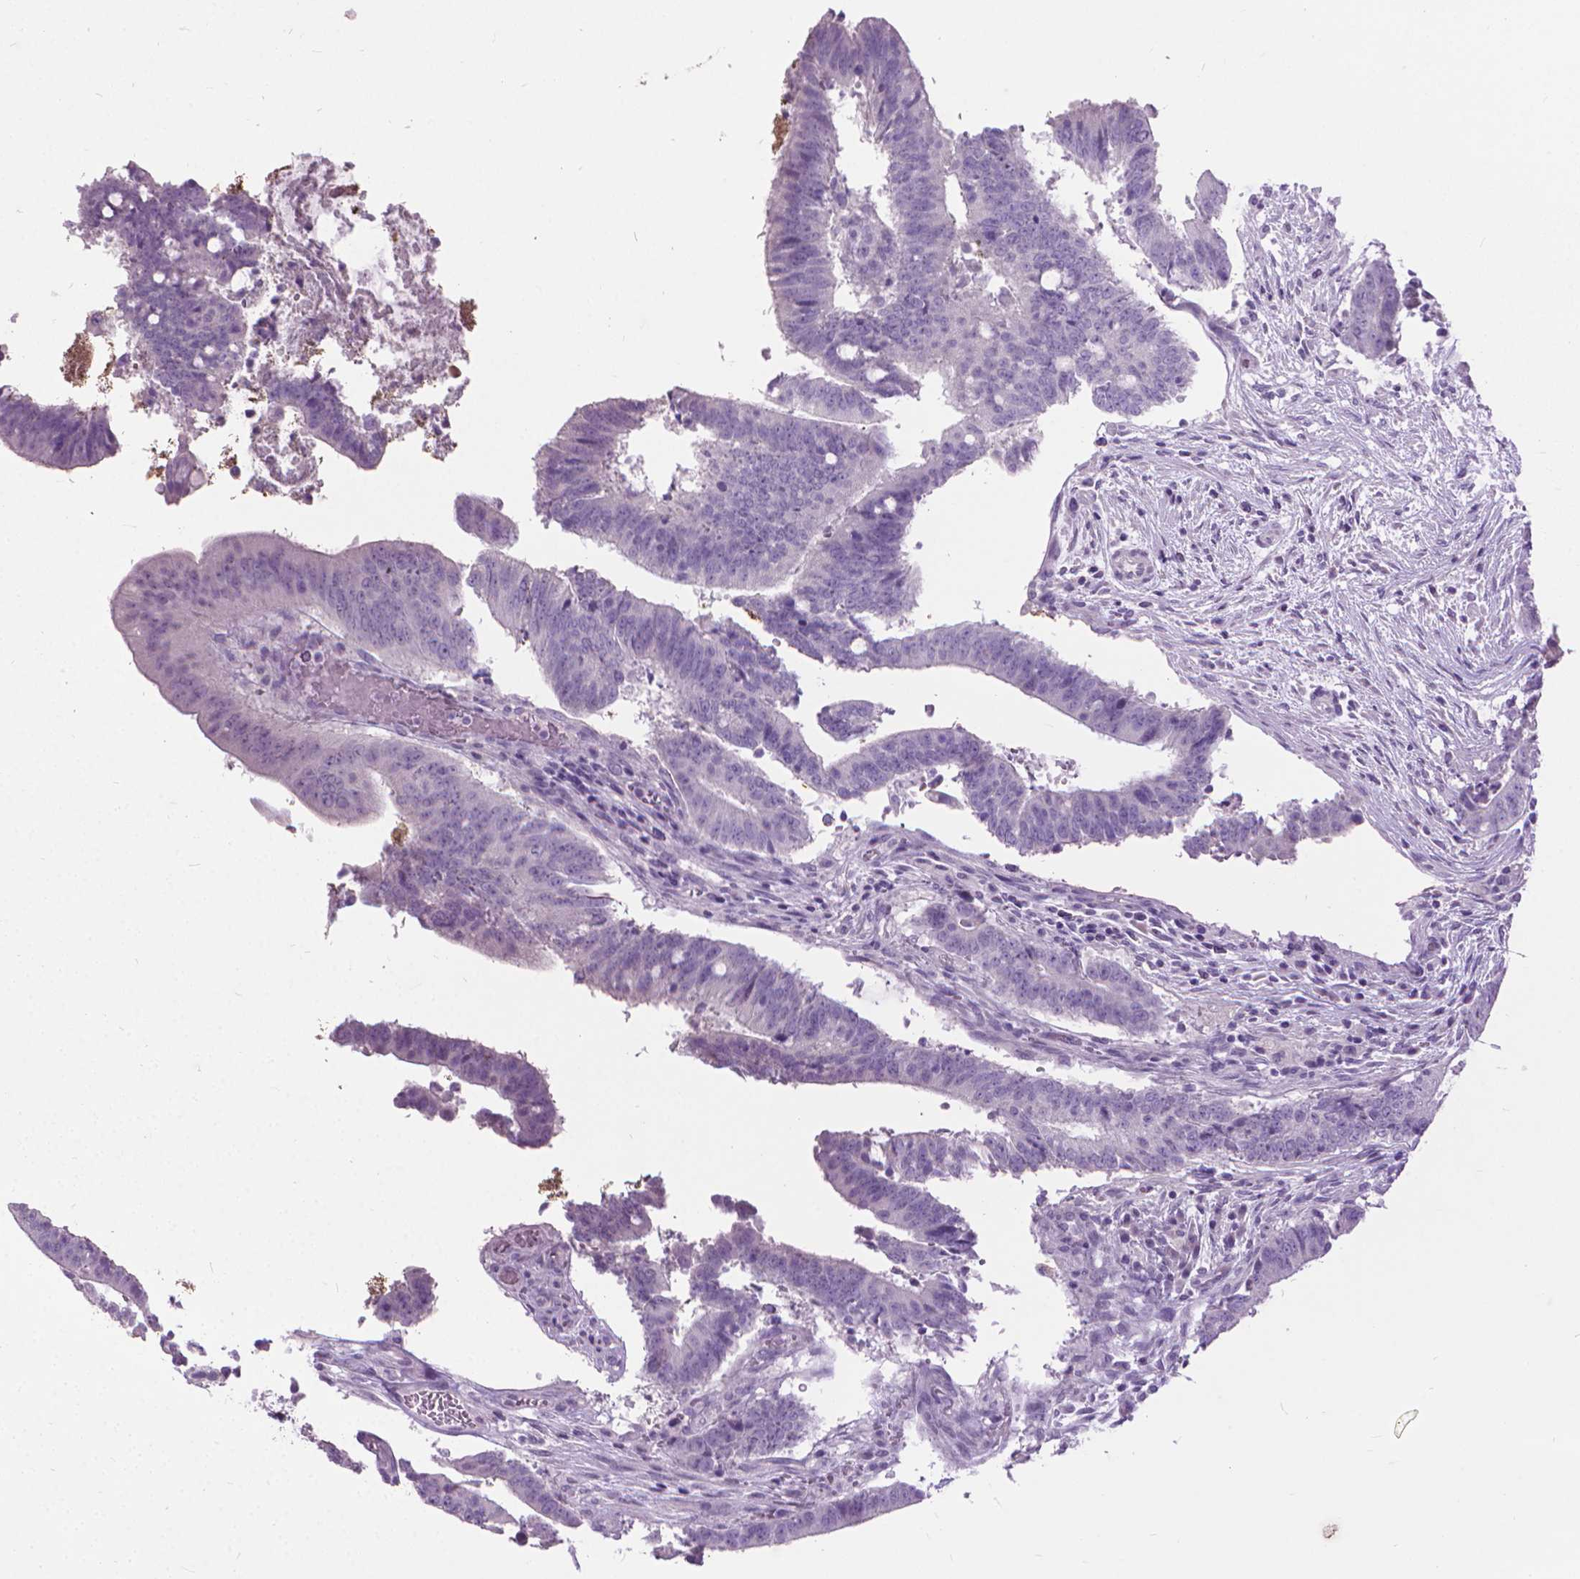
{"staining": {"intensity": "negative", "quantity": "none", "location": "none"}, "tissue": "colorectal cancer", "cell_type": "Tumor cells", "image_type": "cancer", "snomed": [{"axis": "morphology", "description": "Adenocarcinoma, NOS"}, {"axis": "topography", "description": "Colon"}], "caption": "This is a photomicrograph of immunohistochemistry (IHC) staining of adenocarcinoma (colorectal), which shows no positivity in tumor cells.", "gene": "KRT5", "patient": {"sex": "female", "age": 43}}